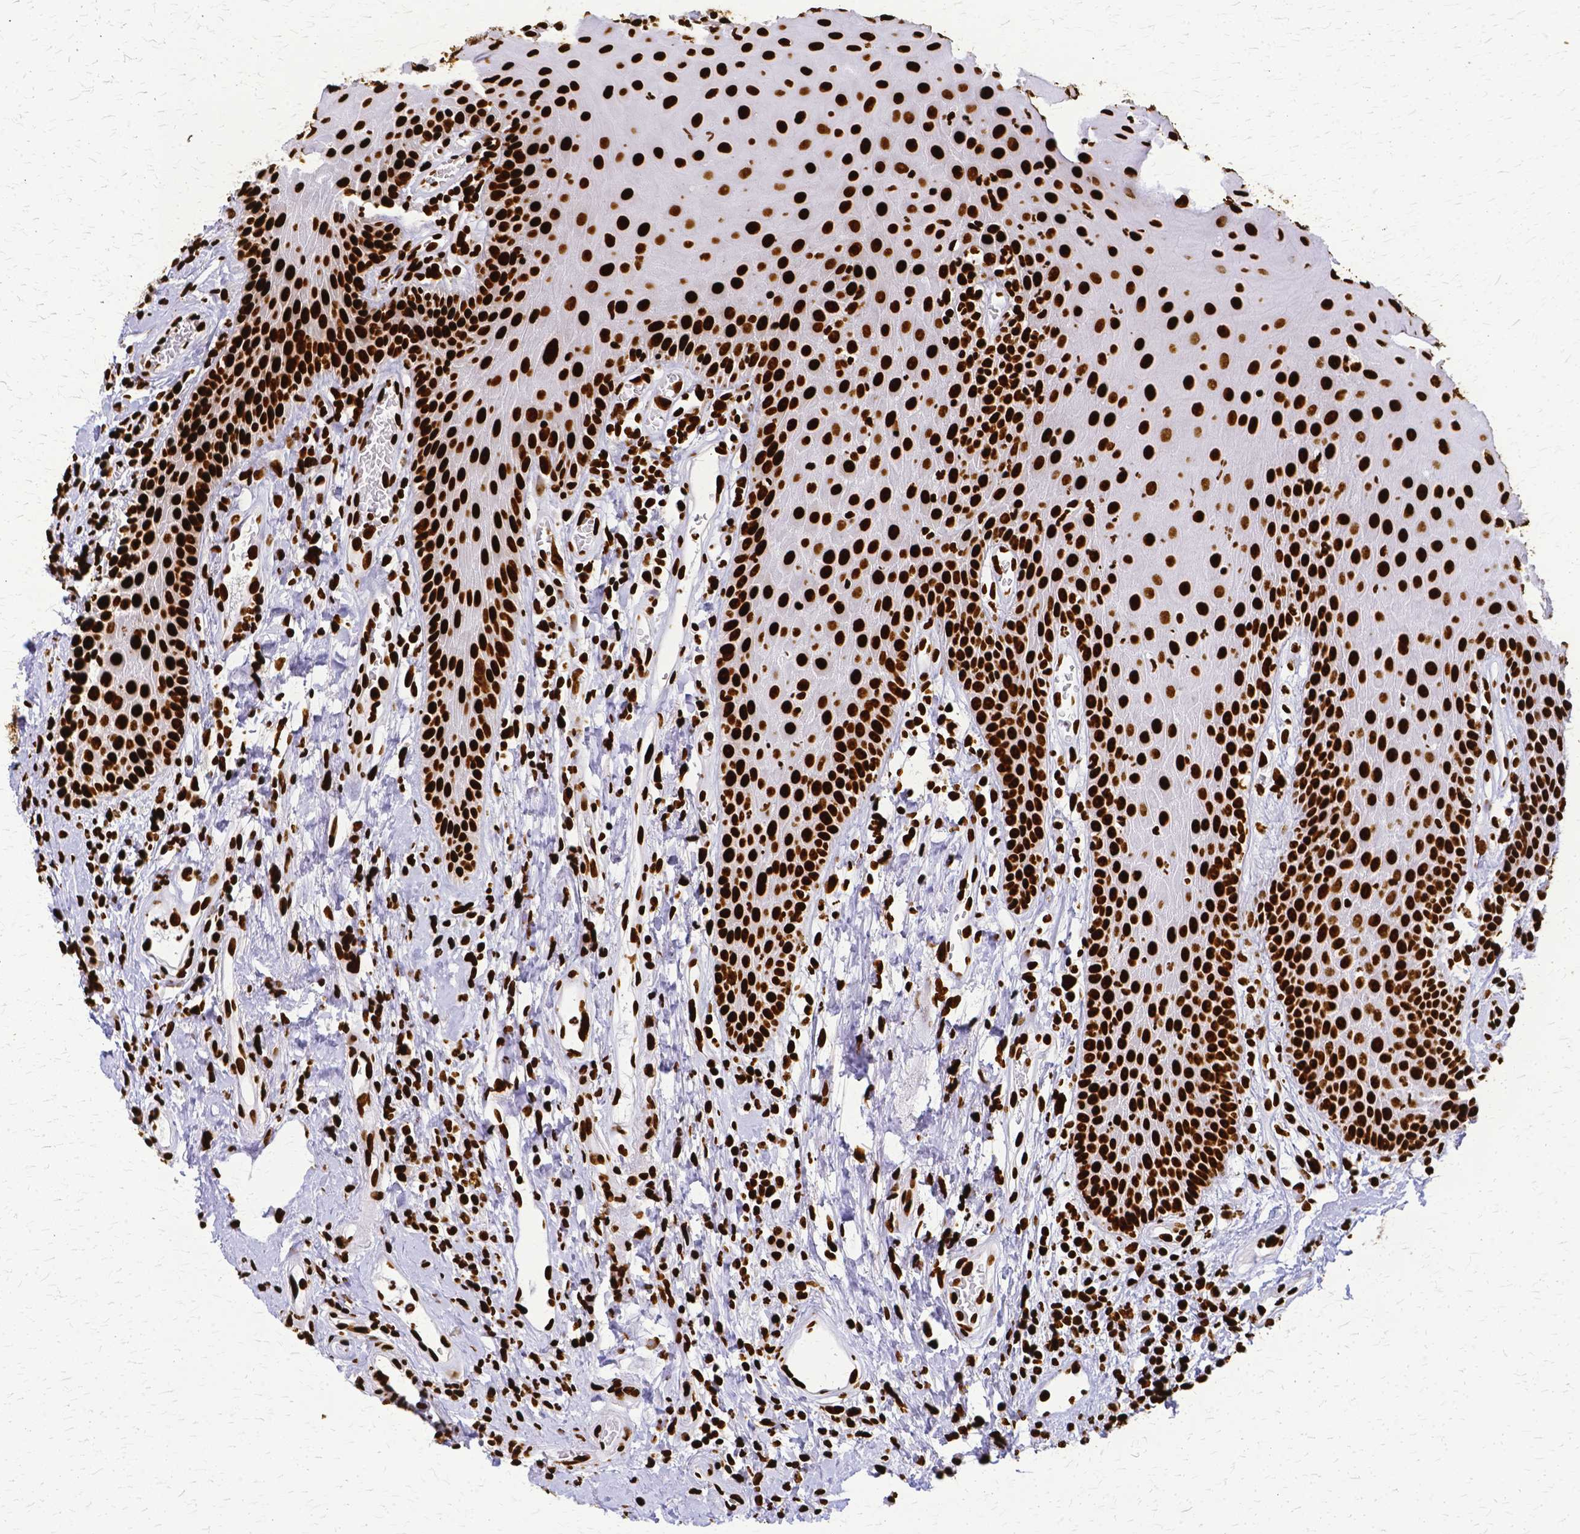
{"staining": {"intensity": "strong", "quantity": ">75%", "location": "nuclear"}, "tissue": "head and neck cancer", "cell_type": "Tumor cells", "image_type": "cancer", "snomed": [{"axis": "morphology", "description": "Squamous cell carcinoma, NOS"}, {"axis": "topography", "description": "Head-Neck"}], "caption": "There is high levels of strong nuclear expression in tumor cells of squamous cell carcinoma (head and neck), as demonstrated by immunohistochemical staining (brown color).", "gene": "SFPQ", "patient": {"sex": "female", "age": 59}}